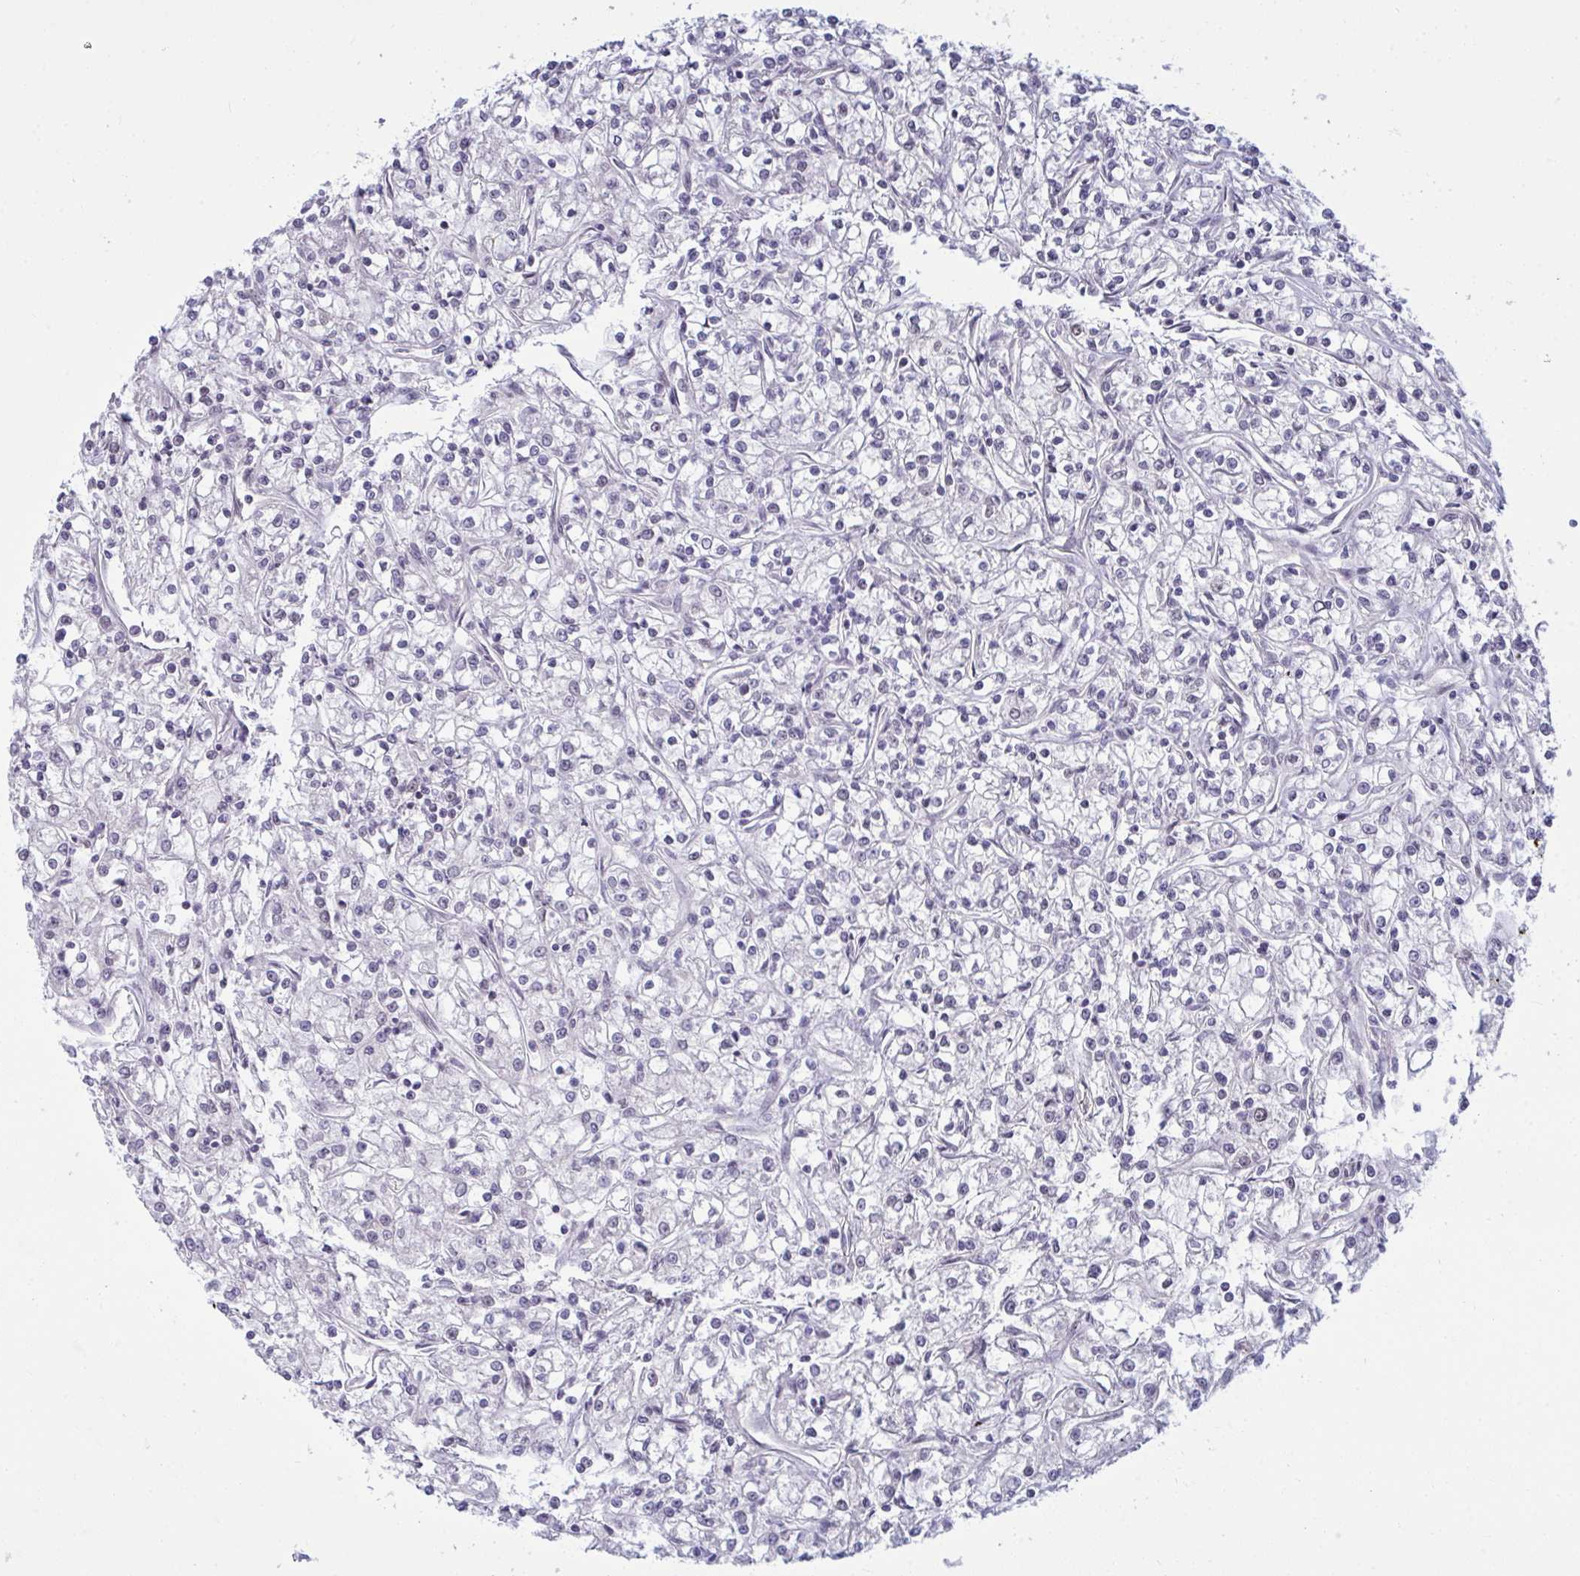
{"staining": {"intensity": "negative", "quantity": "none", "location": "none"}, "tissue": "renal cancer", "cell_type": "Tumor cells", "image_type": "cancer", "snomed": [{"axis": "morphology", "description": "Adenocarcinoma, NOS"}, {"axis": "topography", "description": "Kidney"}], "caption": "Human adenocarcinoma (renal) stained for a protein using immunohistochemistry (IHC) exhibits no positivity in tumor cells.", "gene": "RNASEH1", "patient": {"sex": "female", "age": 59}}